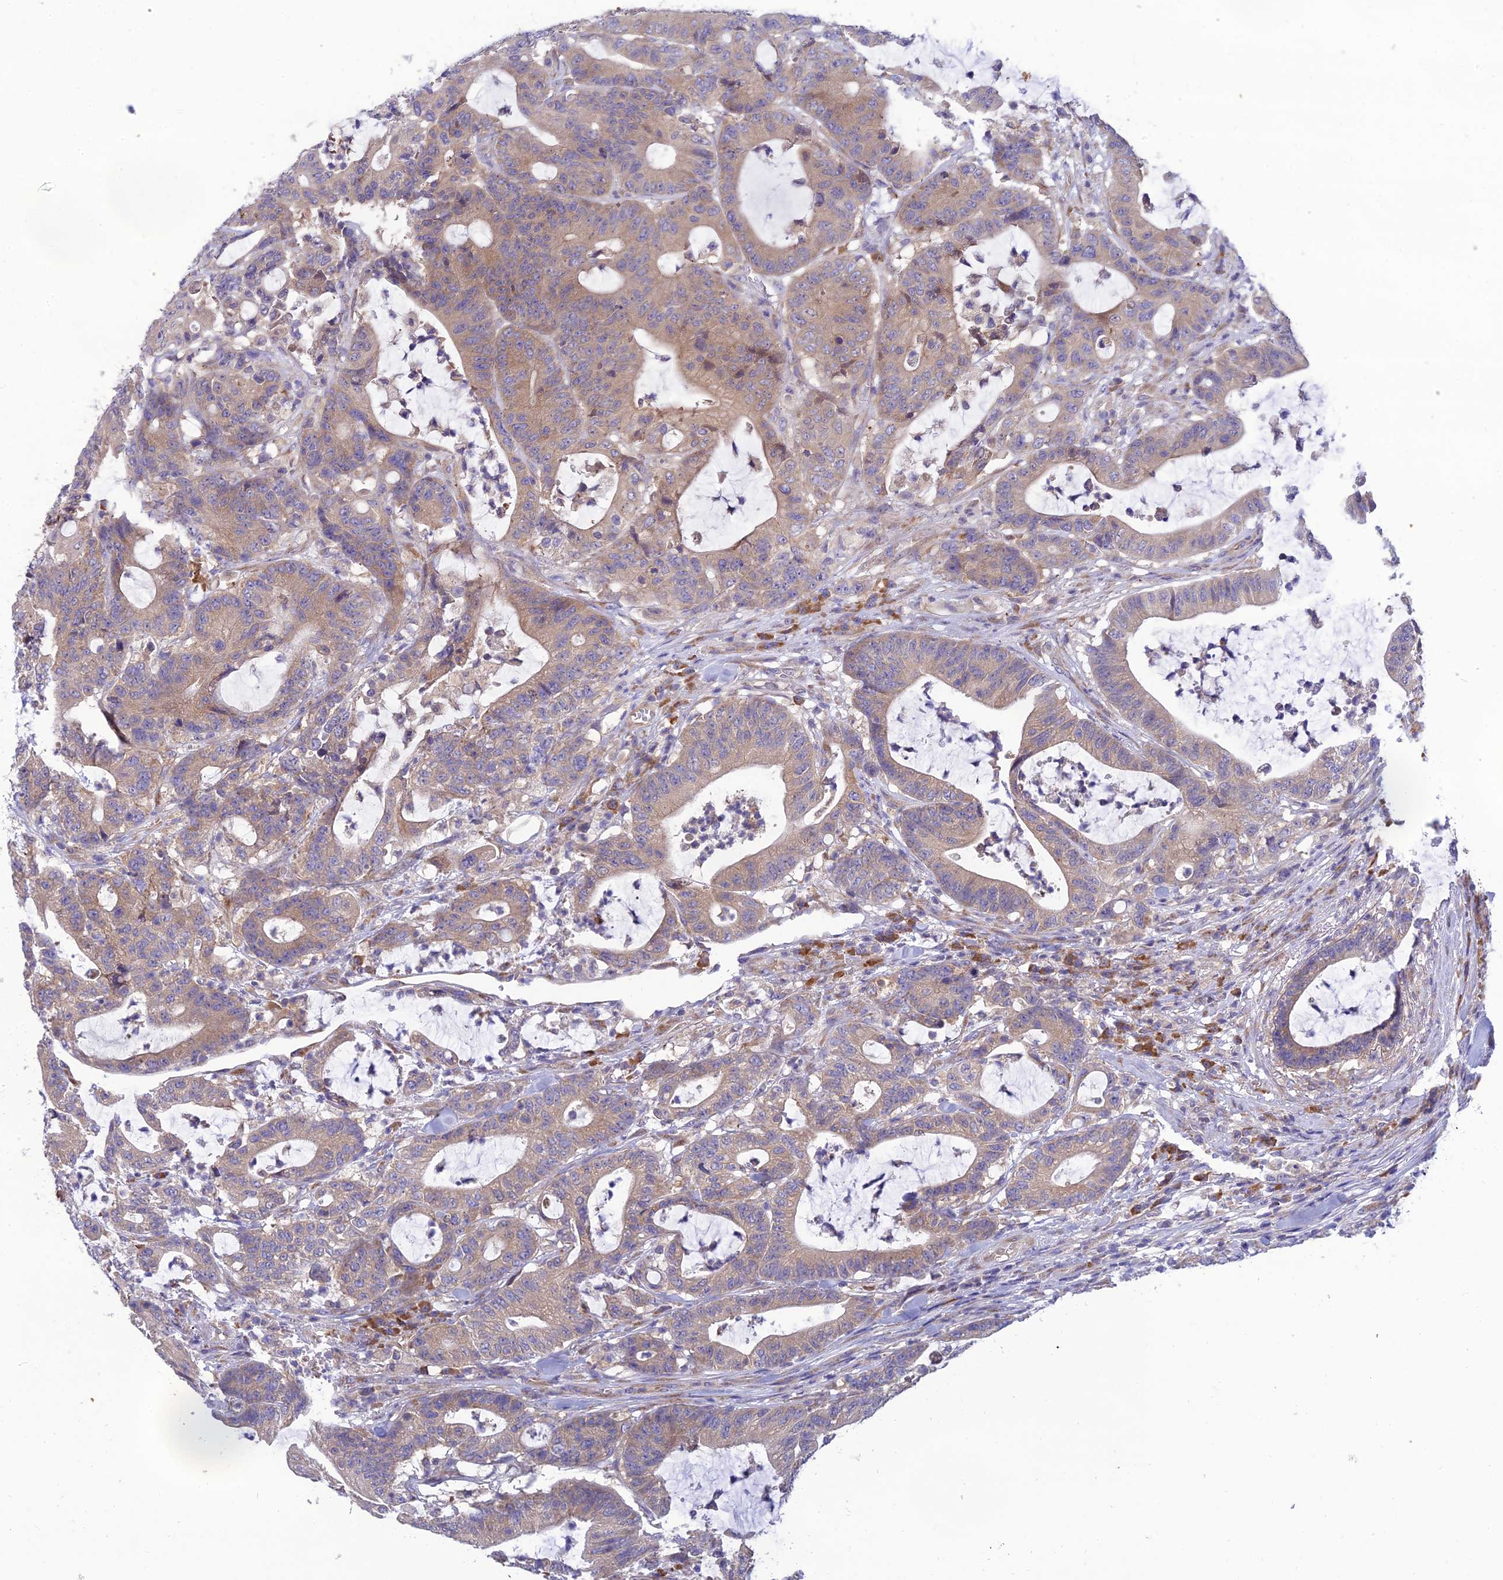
{"staining": {"intensity": "weak", "quantity": ">75%", "location": "cytoplasmic/membranous"}, "tissue": "colorectal cancer", "cell_type": "Tumor cells", "image_type": "cancer", "snomed": [{"axis": "morphology", "description": "Adenocarcinoma, NOS"}, {"axis": "topography", "description": "Colon"}], "caption": "A low amount of weak cytoplasmic/membranous staining is appreciated in about >75% of tumor cells in colorectal adenocarcinoma tissue.", "gene": "CLCN7", "patient": {"sex": "female", "age": 84}}